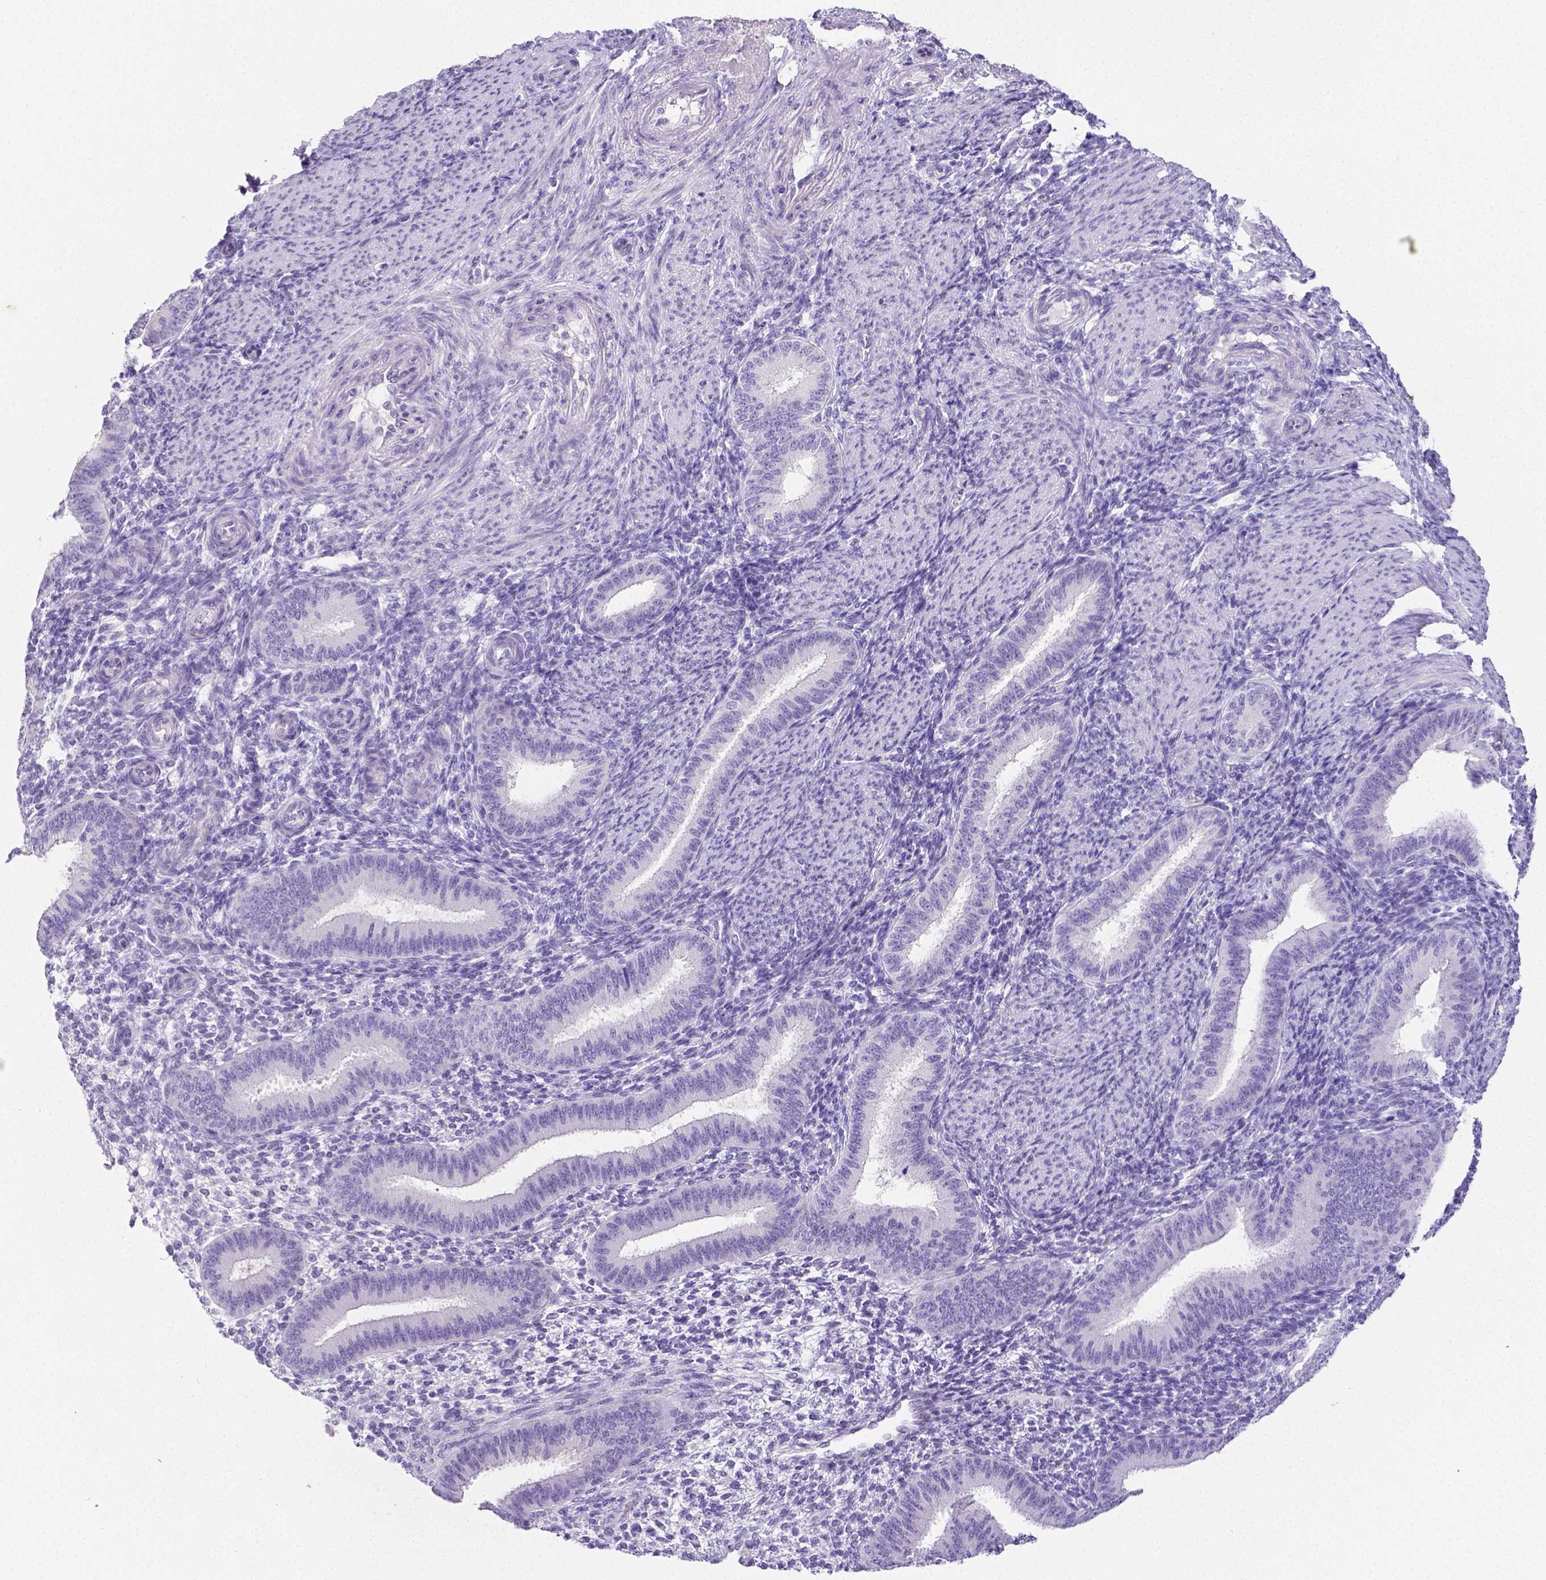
{"staining": {"intensity": "negative", "quantity": "none", "location": "none"}, "tissue": "endometrium", "cell_type": "Cells in endometrial stroma", "image_type": "normal", "snomed": [{"axis": "morphology", "description": "Normal tissue, NOS"}, {"axis": "topography", "description": "Endometrium"}], "caption": "Human endometrium stained for a protein using immunohistochemistry (IHC) shows no expression in cells in endometrial stroma.", "gene": "ARHGAP36", "patient": {"sex": "female", "age": 39}}